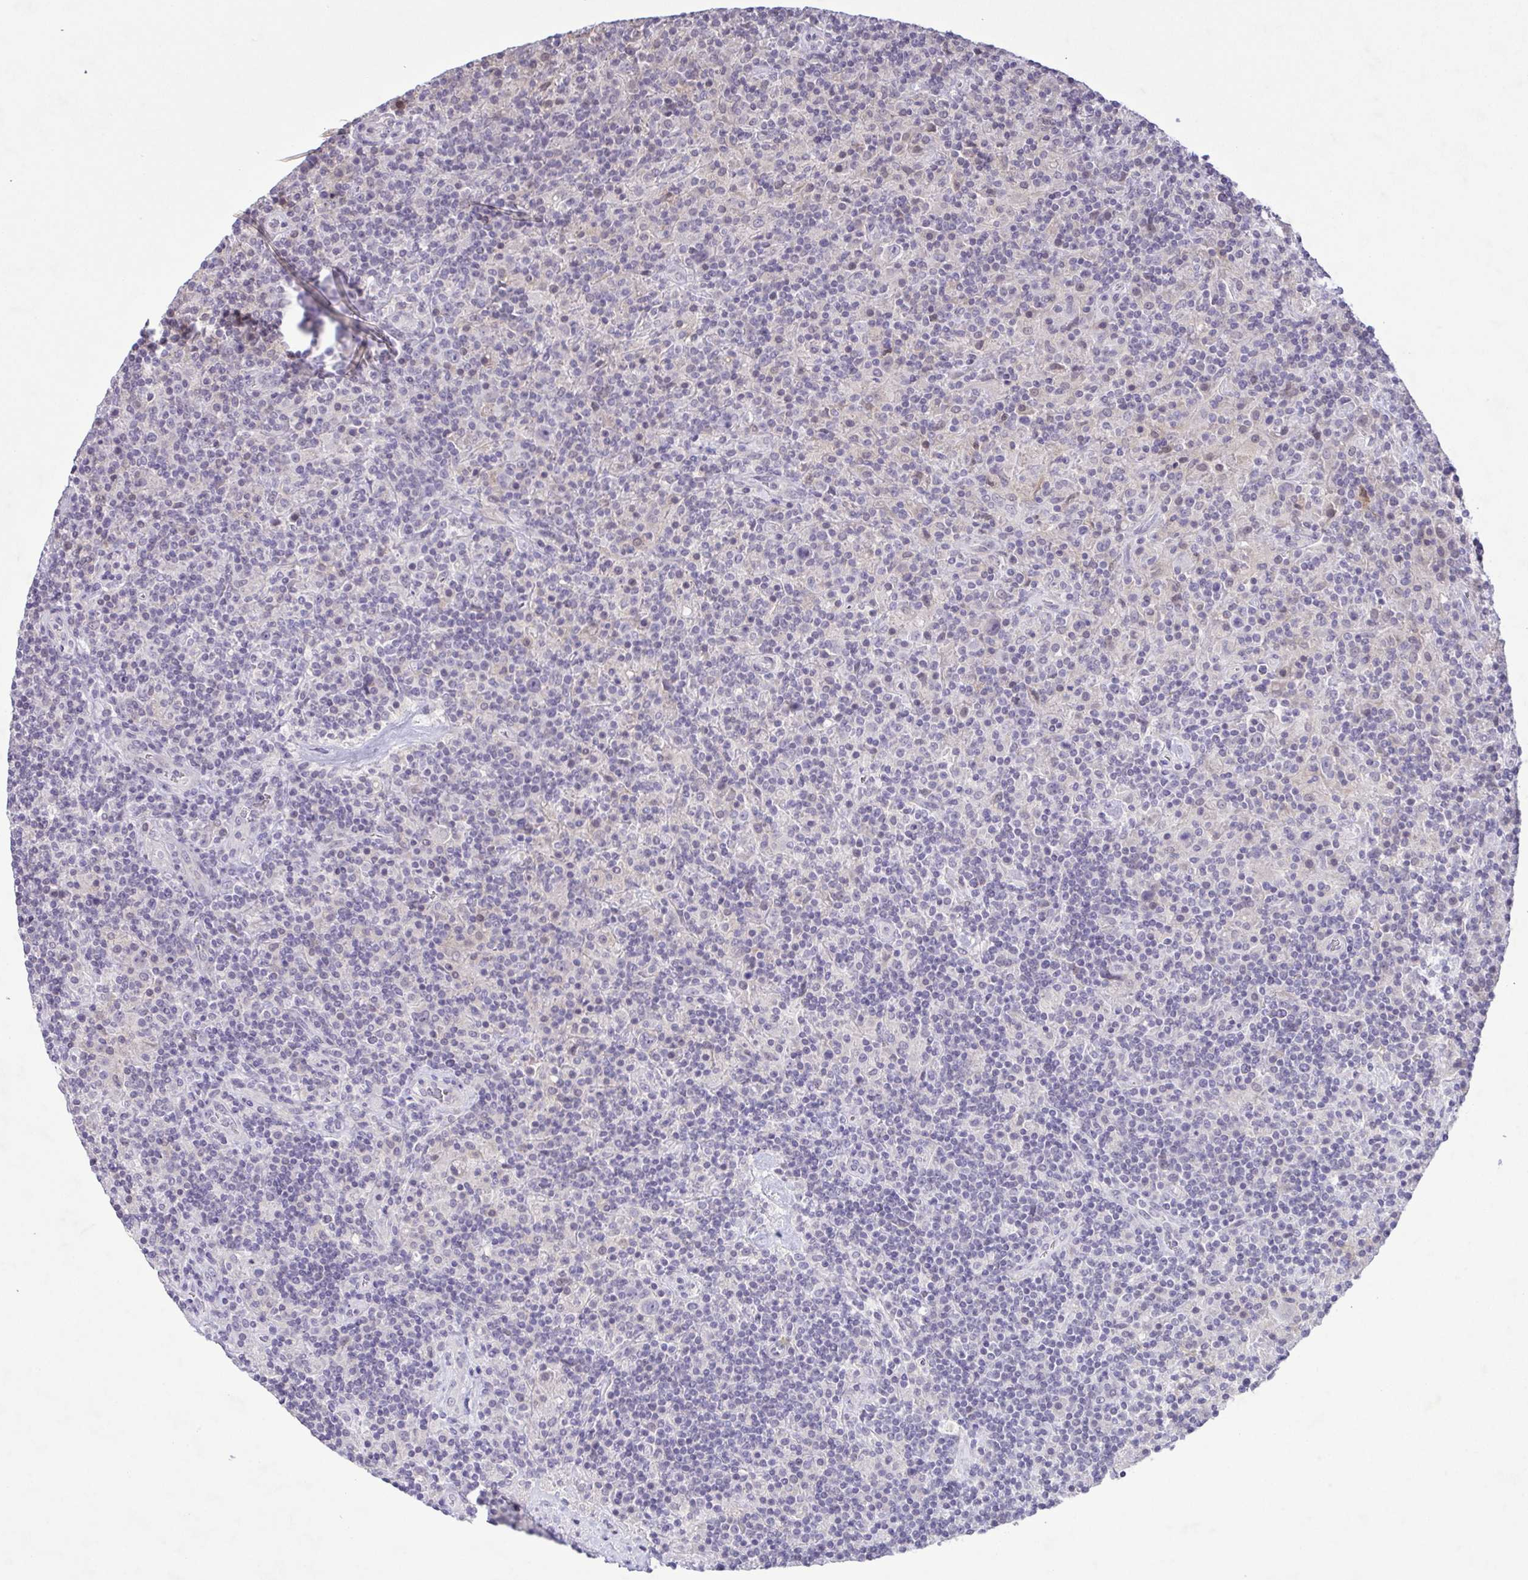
{"staining": {"intensity": "negative", "quantity": "none", "location": "none"}, "tissue": "lymphoma", "cell_type": "Tumor cells", "image_type": "cancer", "snomed": [{"axis": "morphology", "description": "Hodgkin's disease, NOS"}, {"axis": "topography", "description": "Lymph node"}], "caption": "Tumor cells show no significant protein staining in Hodgkin's disease.", "gene": "IL1RN", "patient": {"sex": "male", "age": 70}}